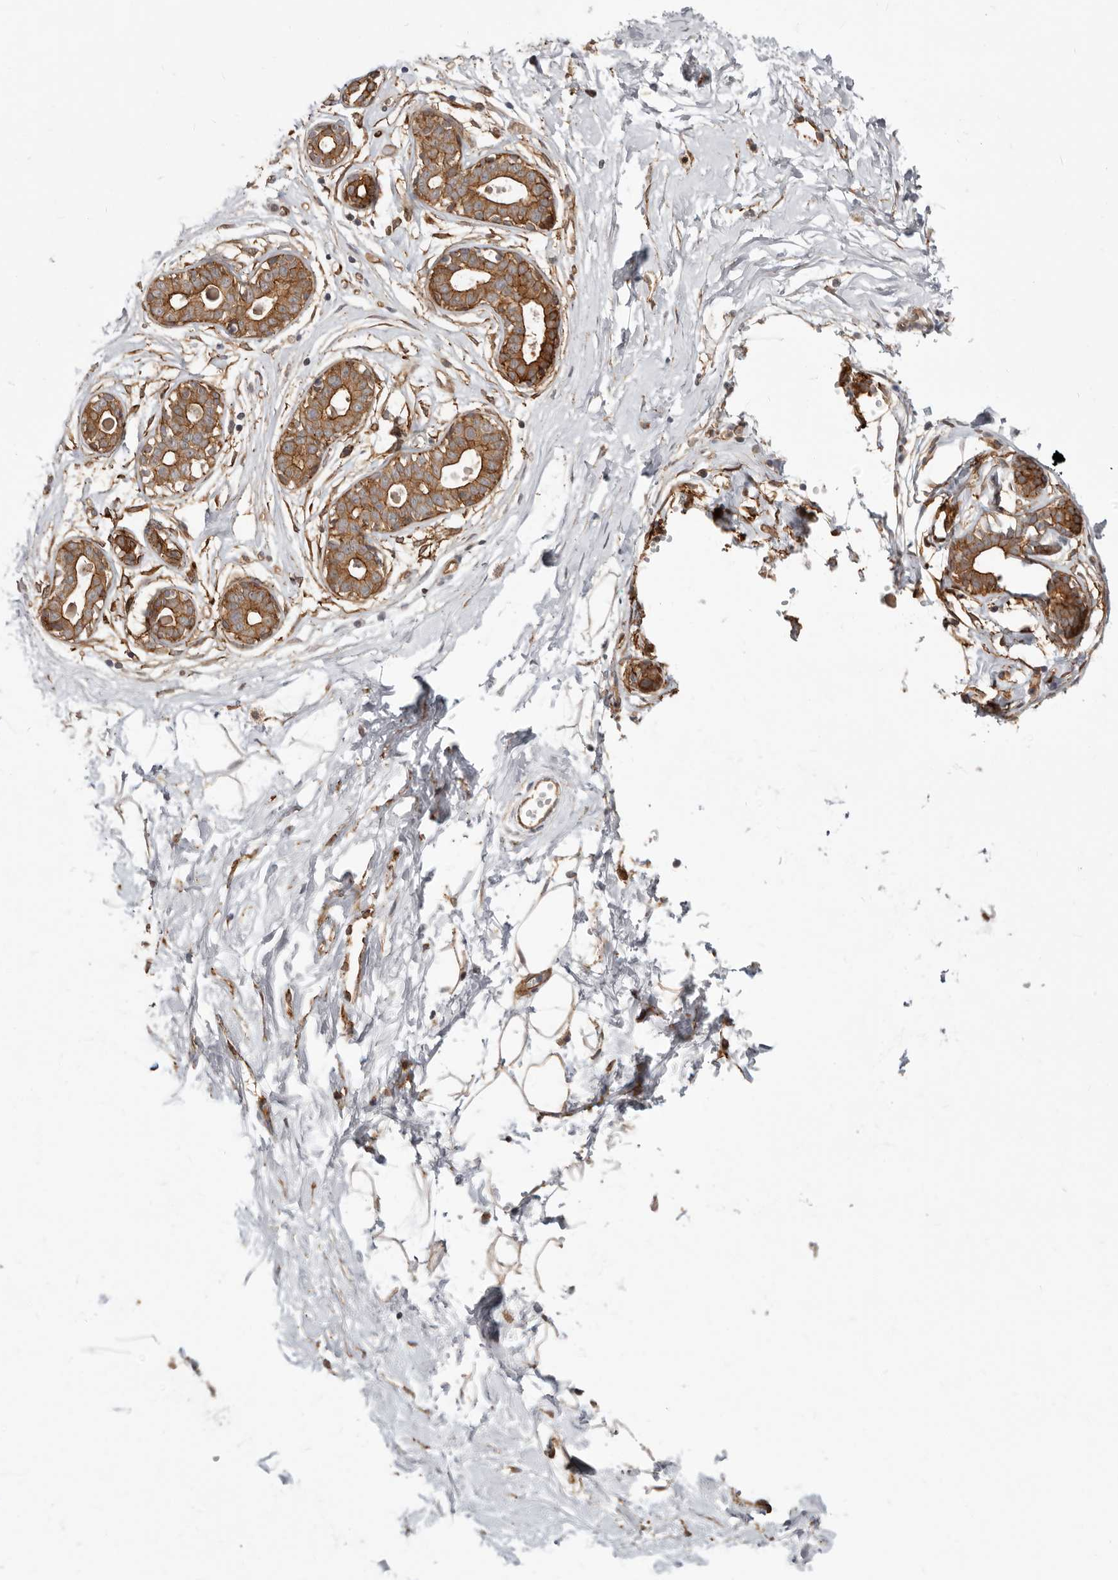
{"staining": {"intensity": "negative", "quantity": "none", "location": "none"}, "tissue": "breast", "cell_type": "Adipocytes", "image_type": "normal", "snomed": [{"axis": "morphology", "description": "Normal tissue, NOS"}, {"axis": "morphology", "description": "Adenoma, NOS"}, {"axis": "topography", "description": "Breast"}], "caption": "Immunohistochemistry image of benign breast: human breast stained with DAB (3,3'-diaminobenzidine) exhibits no significant protein expression in adipocytes. Nuclei are stained in blue.", "gene": "SZT2", "patient": {"sex": "female", "age": 23}}